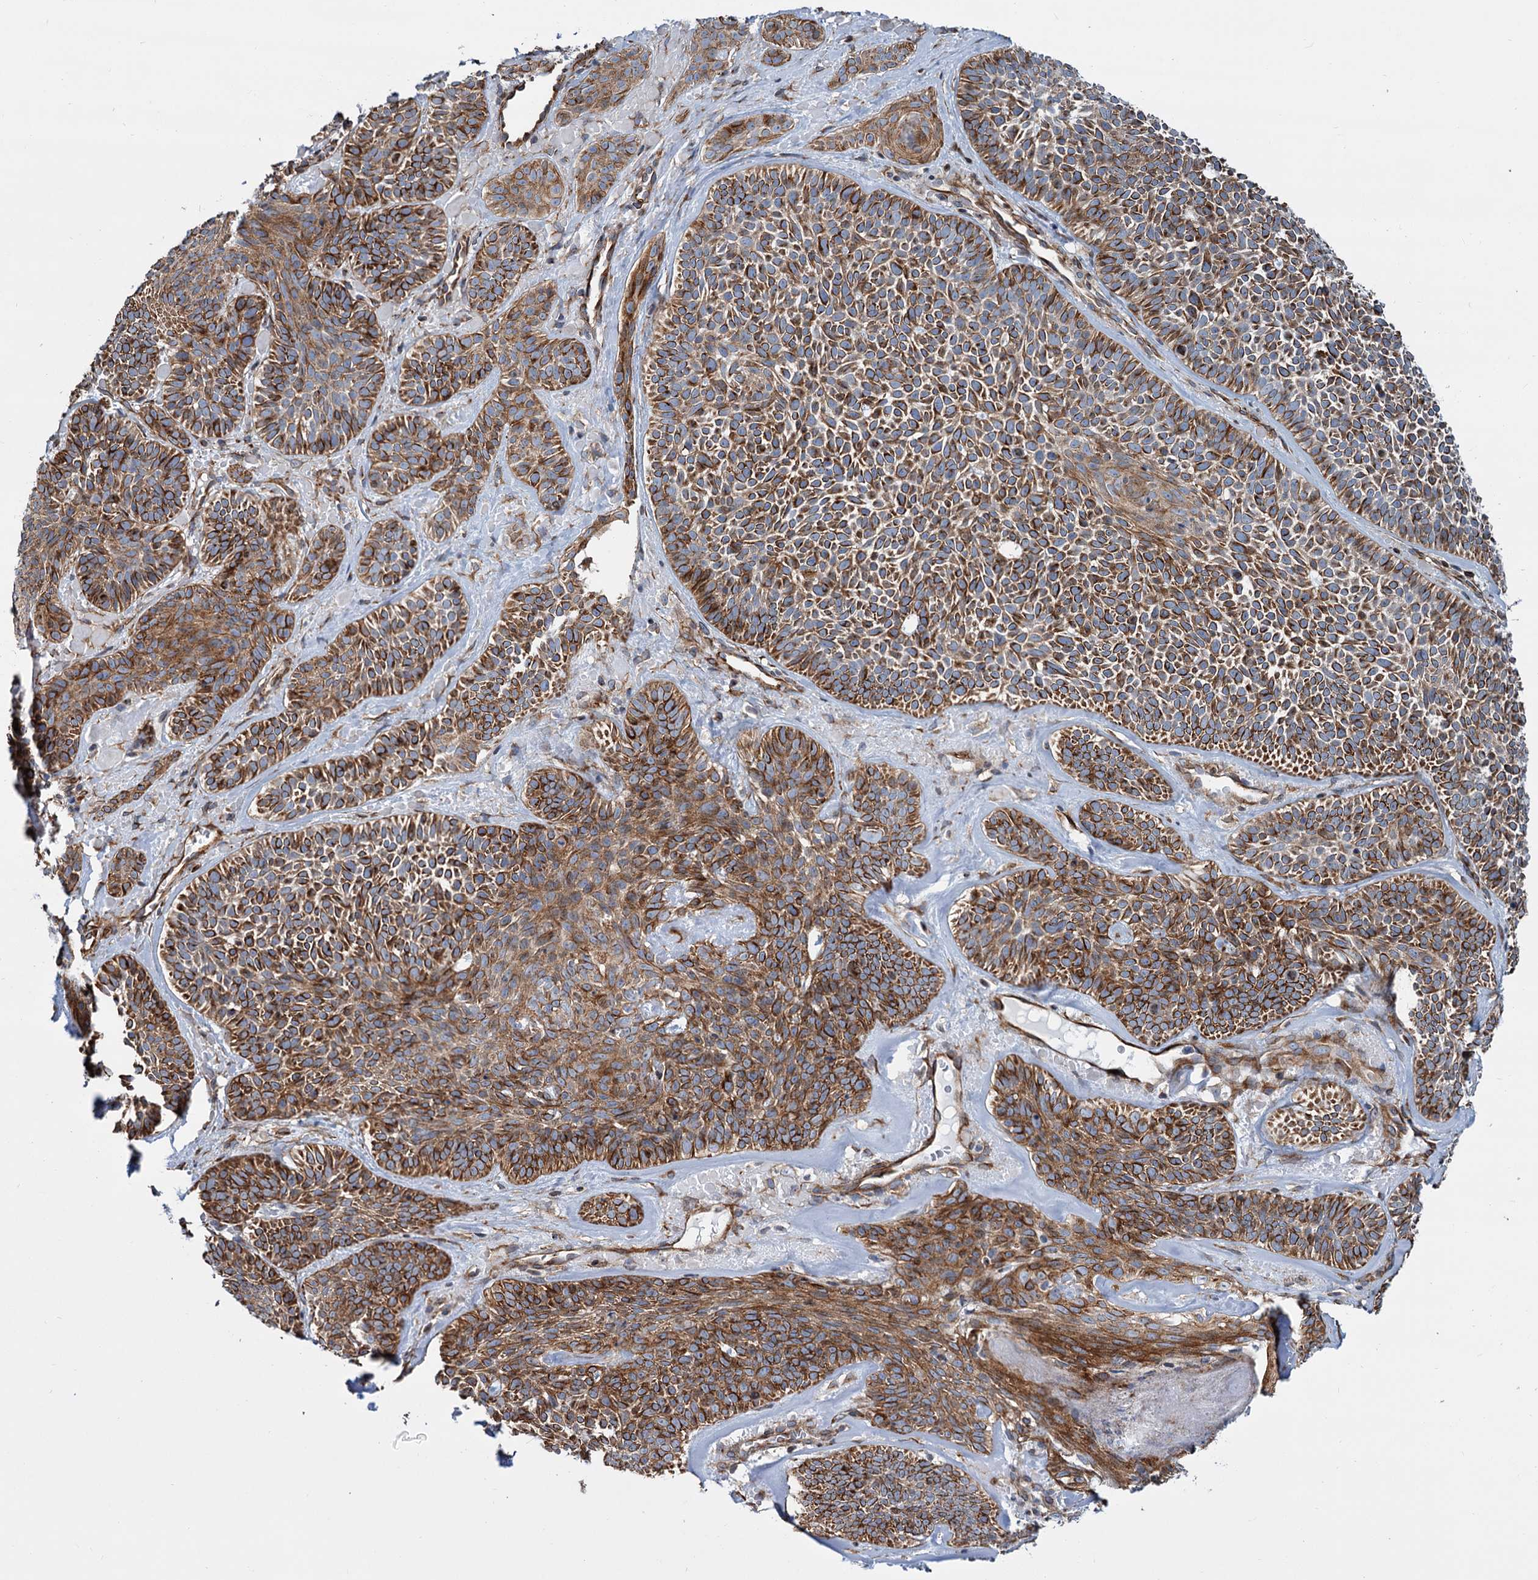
{"staining": {"intensity": "moderate", "quantity": ">75%", "location": "cytoplasmic/membranous"}, "tissue": "skin cancer", "cell_type": "Tumor cells", "image_type": "cancer", "snomed": [{"axis": "morphology", "description": "Basal cell carcinoma"}, {"axis": "topography", "description": "Skin"}], "caption": "This histopathology image exhibits IHC staining of human skin cancer (basal cell carcinoma), with medium moderate cytoplasmic/membranous expression in about >75% of tumor cells.", "gene": "PSEN1", "patient": {"sex": "male", "age": 85}}